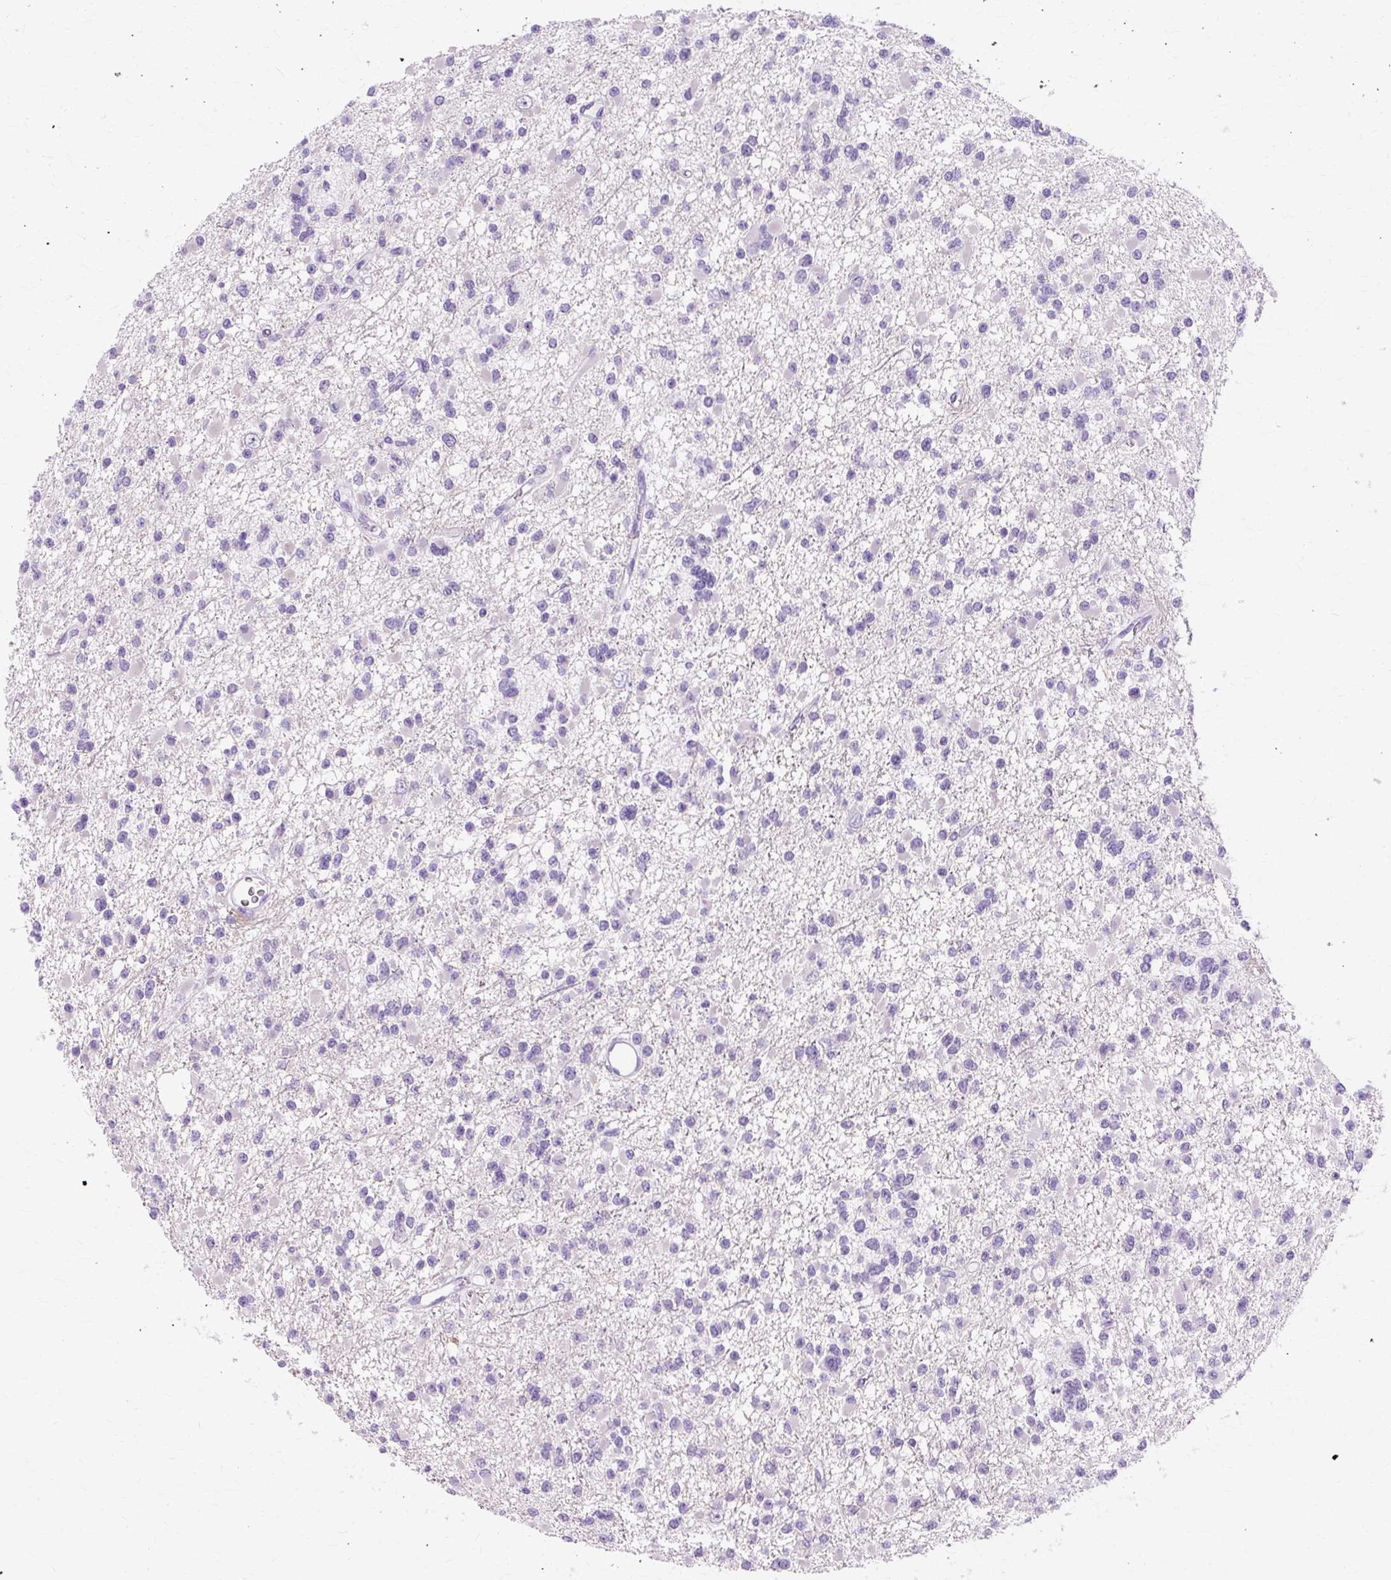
{"staining": {"intensity": "negative", "quantity": "none", "location": "none"}, "tissue": "glioma", "cell_type": "Tumor cells", "image_type": "cancer", "snomed": [{"axis": "morphology", "description": "Glioma, malignant, Low grade"}, {"axis": "topography", "description": "Brain"}], "caption": "This is a micrograph of immunohistochemistry staining of glioma, which shows no expression in tumor cells.", "gene": "TMEM89", "patient": {"sex": "female", "age": 22}}